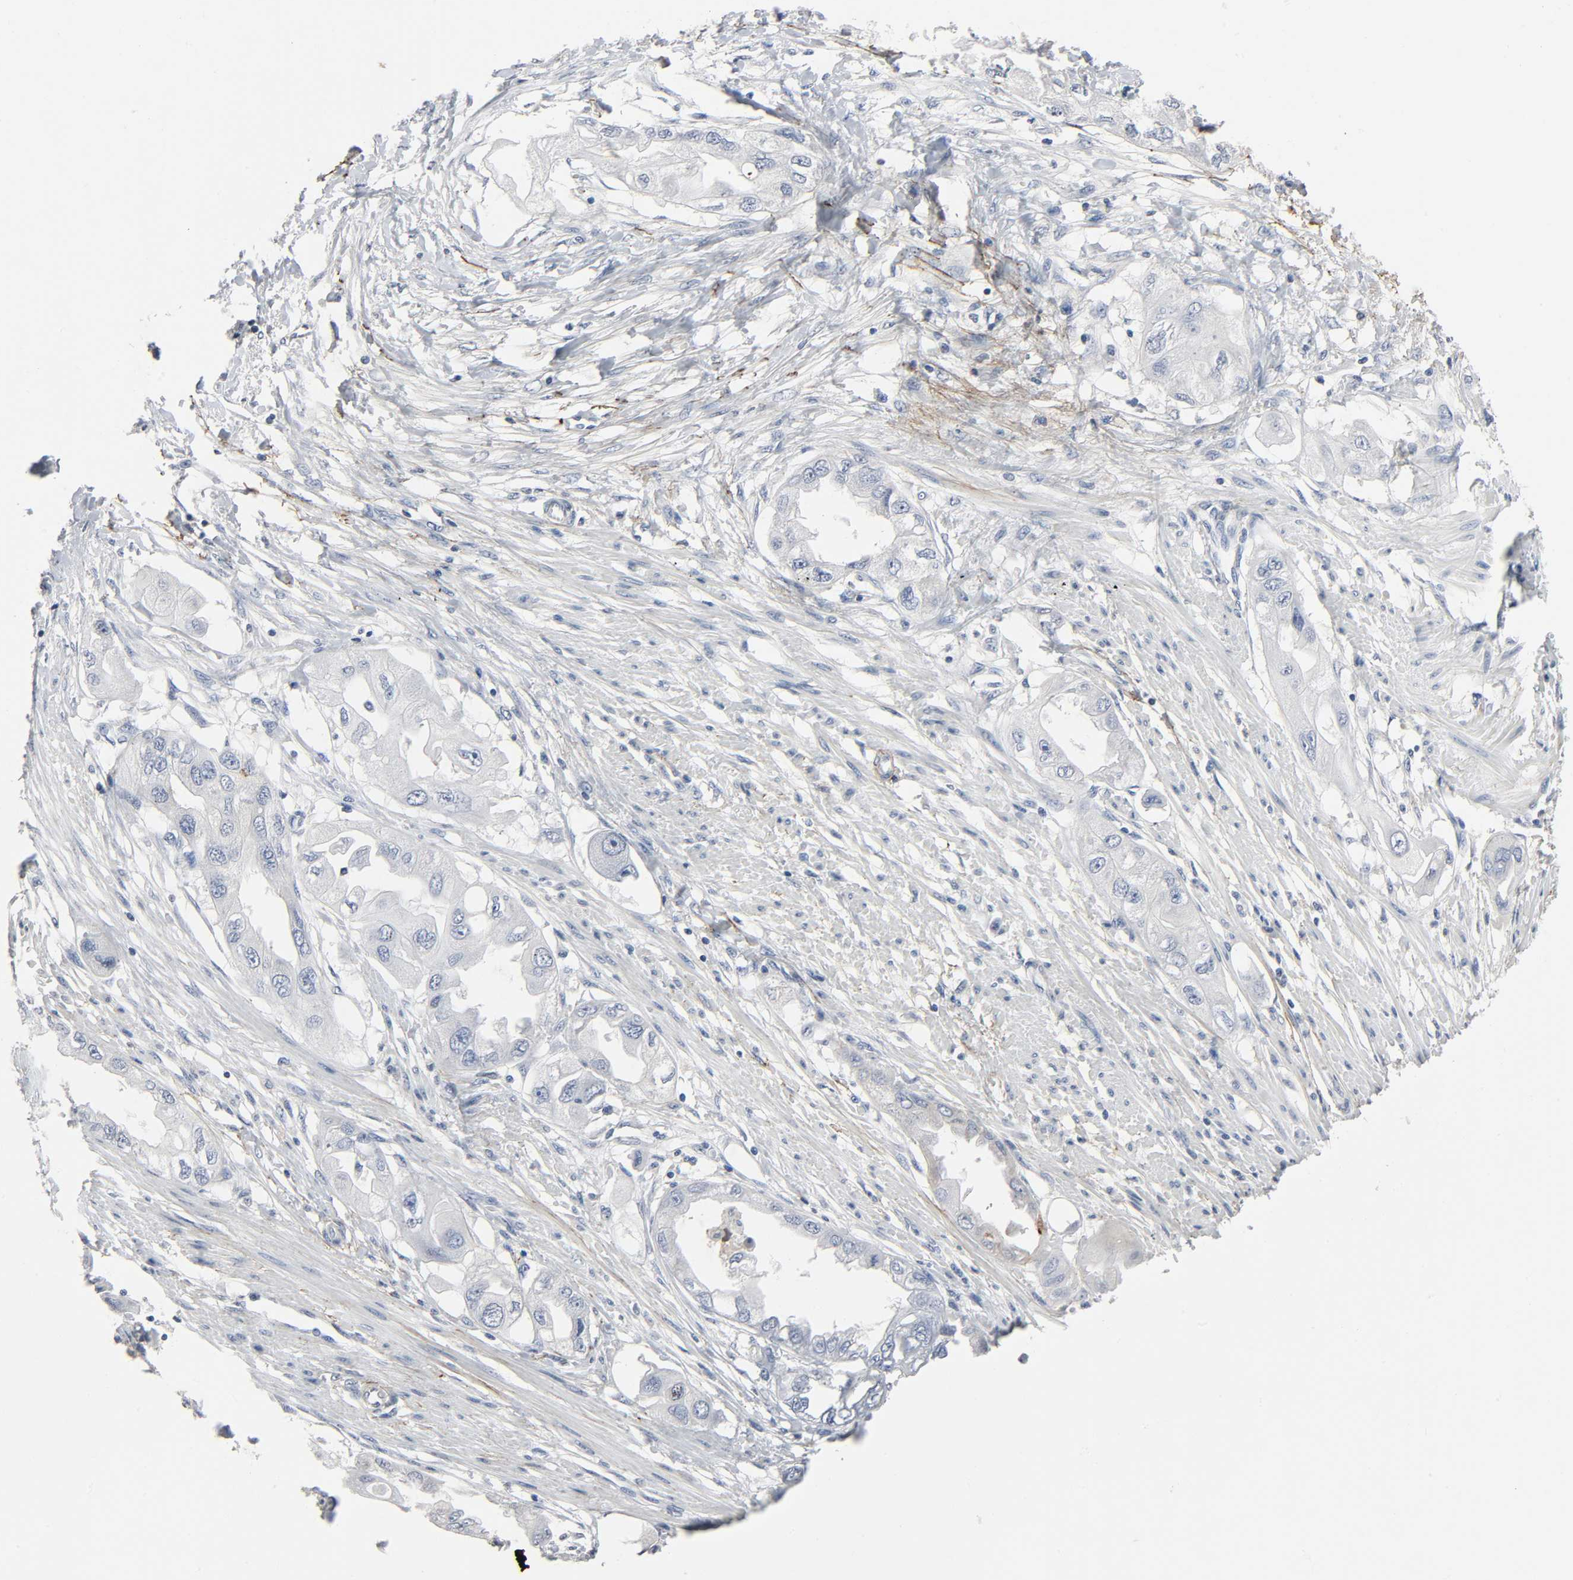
{"staining": {"intensity": "negative", "quantity": "none", "location": "none"}, "tissue": "endometrial cancer", "cell_type": "Tumor cells", "image_type": "cancer", "snomed": [{"axis": "morphology", "description": "Adenocarcinoma, NOS"}, {"axis": "topography", "description": "Endometrium"}], "caption": "High power microscopy photomicrograph of an IHC micrograph of endometrial cancer (adenocarcinoma), revealing no significant expression in tumor cells.", "gene": "FBLN5", "patient": {"sex": "female", "age": 67}}